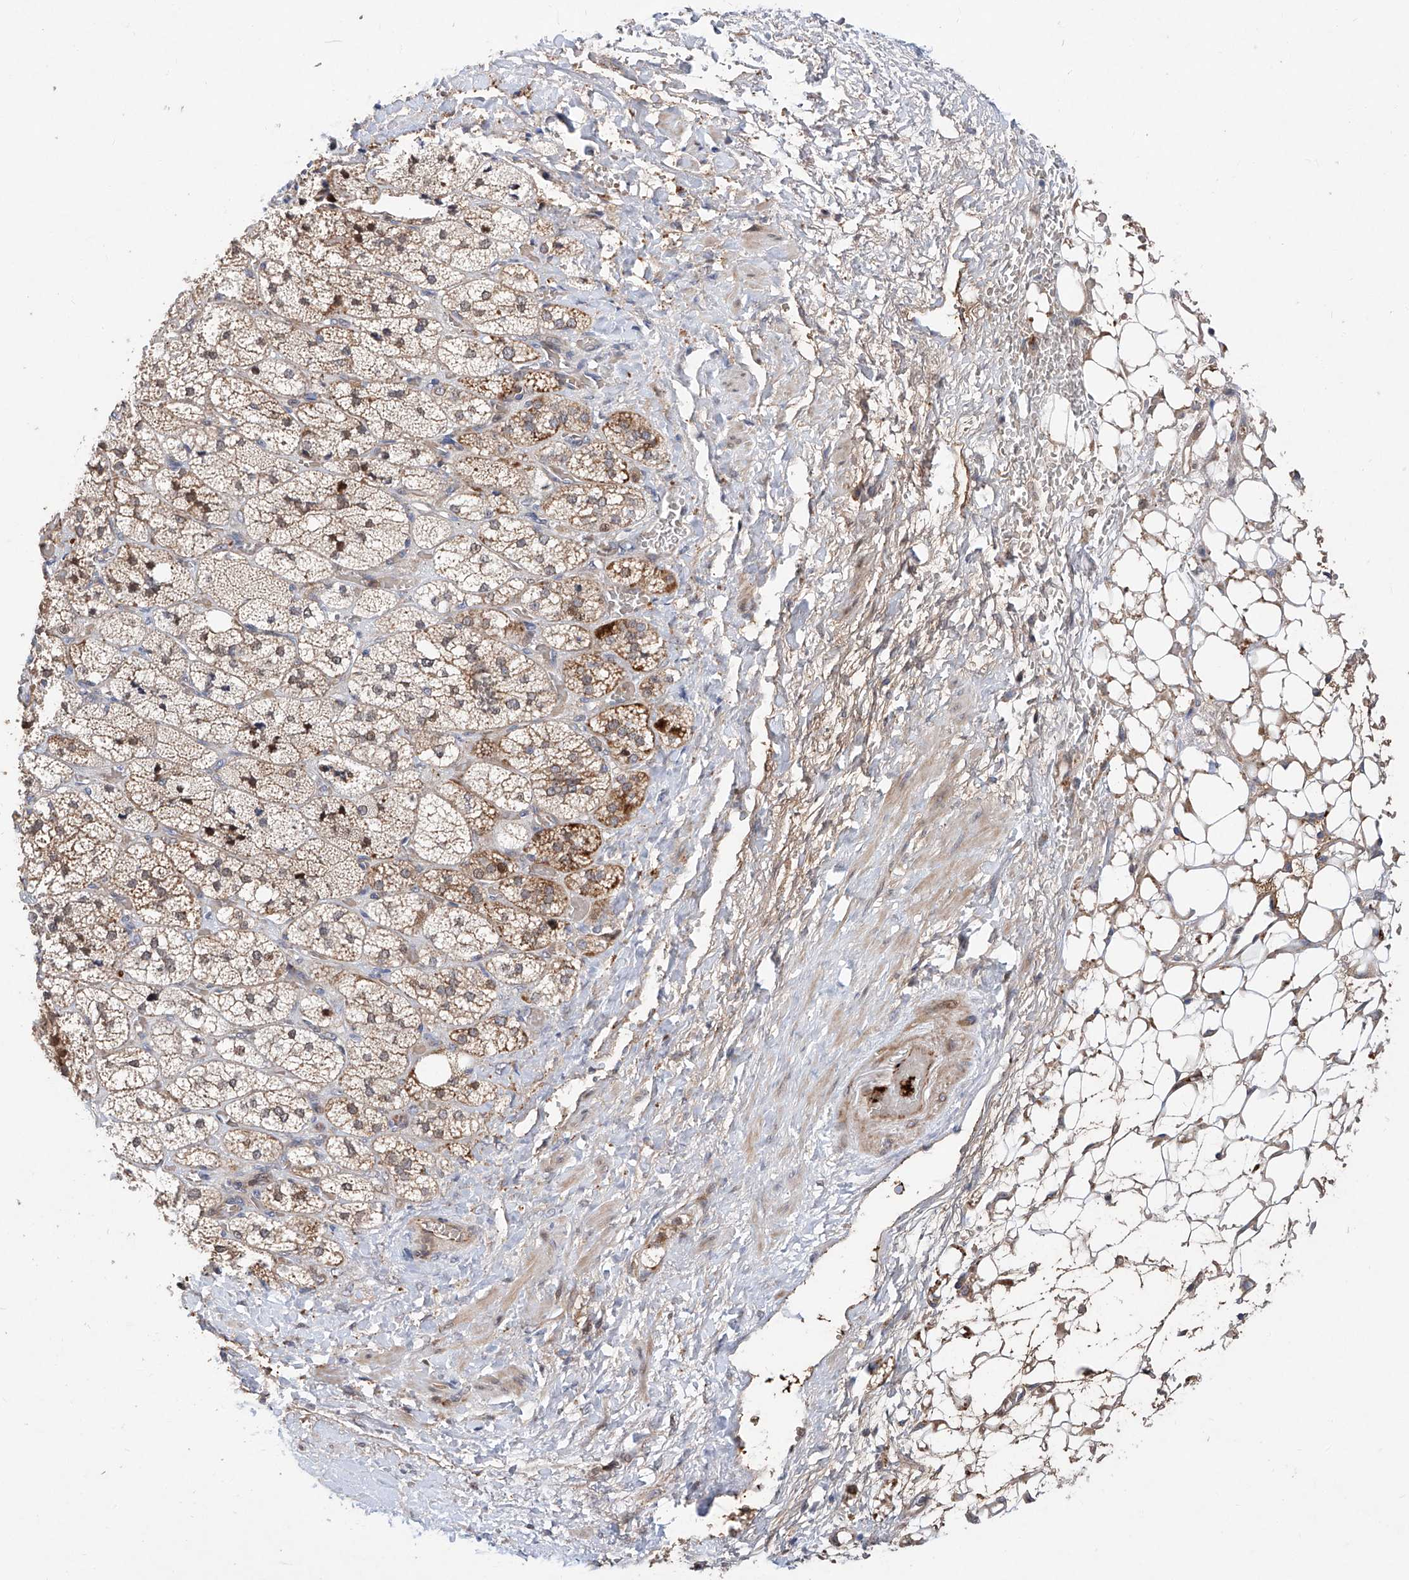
{"staining": {"intensity": "strong", "quantity": "25%-75%", "location": "cytoplasmic/membranous,nuclear"}, "tissue": "adrenal gland", "cell_type": "Glandular cells", "image_type": "normal", "snomed": [{"axis": "morphology", "description": "Normal tissue, NOS"}, {"axis": "topography", "description": "Adrenal gland"}], "caption": "Brown immunohistochemical staining in benign human adrenal gland reveals strong cytoplasmic/membranous,nuclear staining in about 25%-75% of glandular cells. The protein is shown in brown color, while the nuclei are stained blue.", "gene": "FUCA2", "patient": {"sex": "male", "age": 61}}